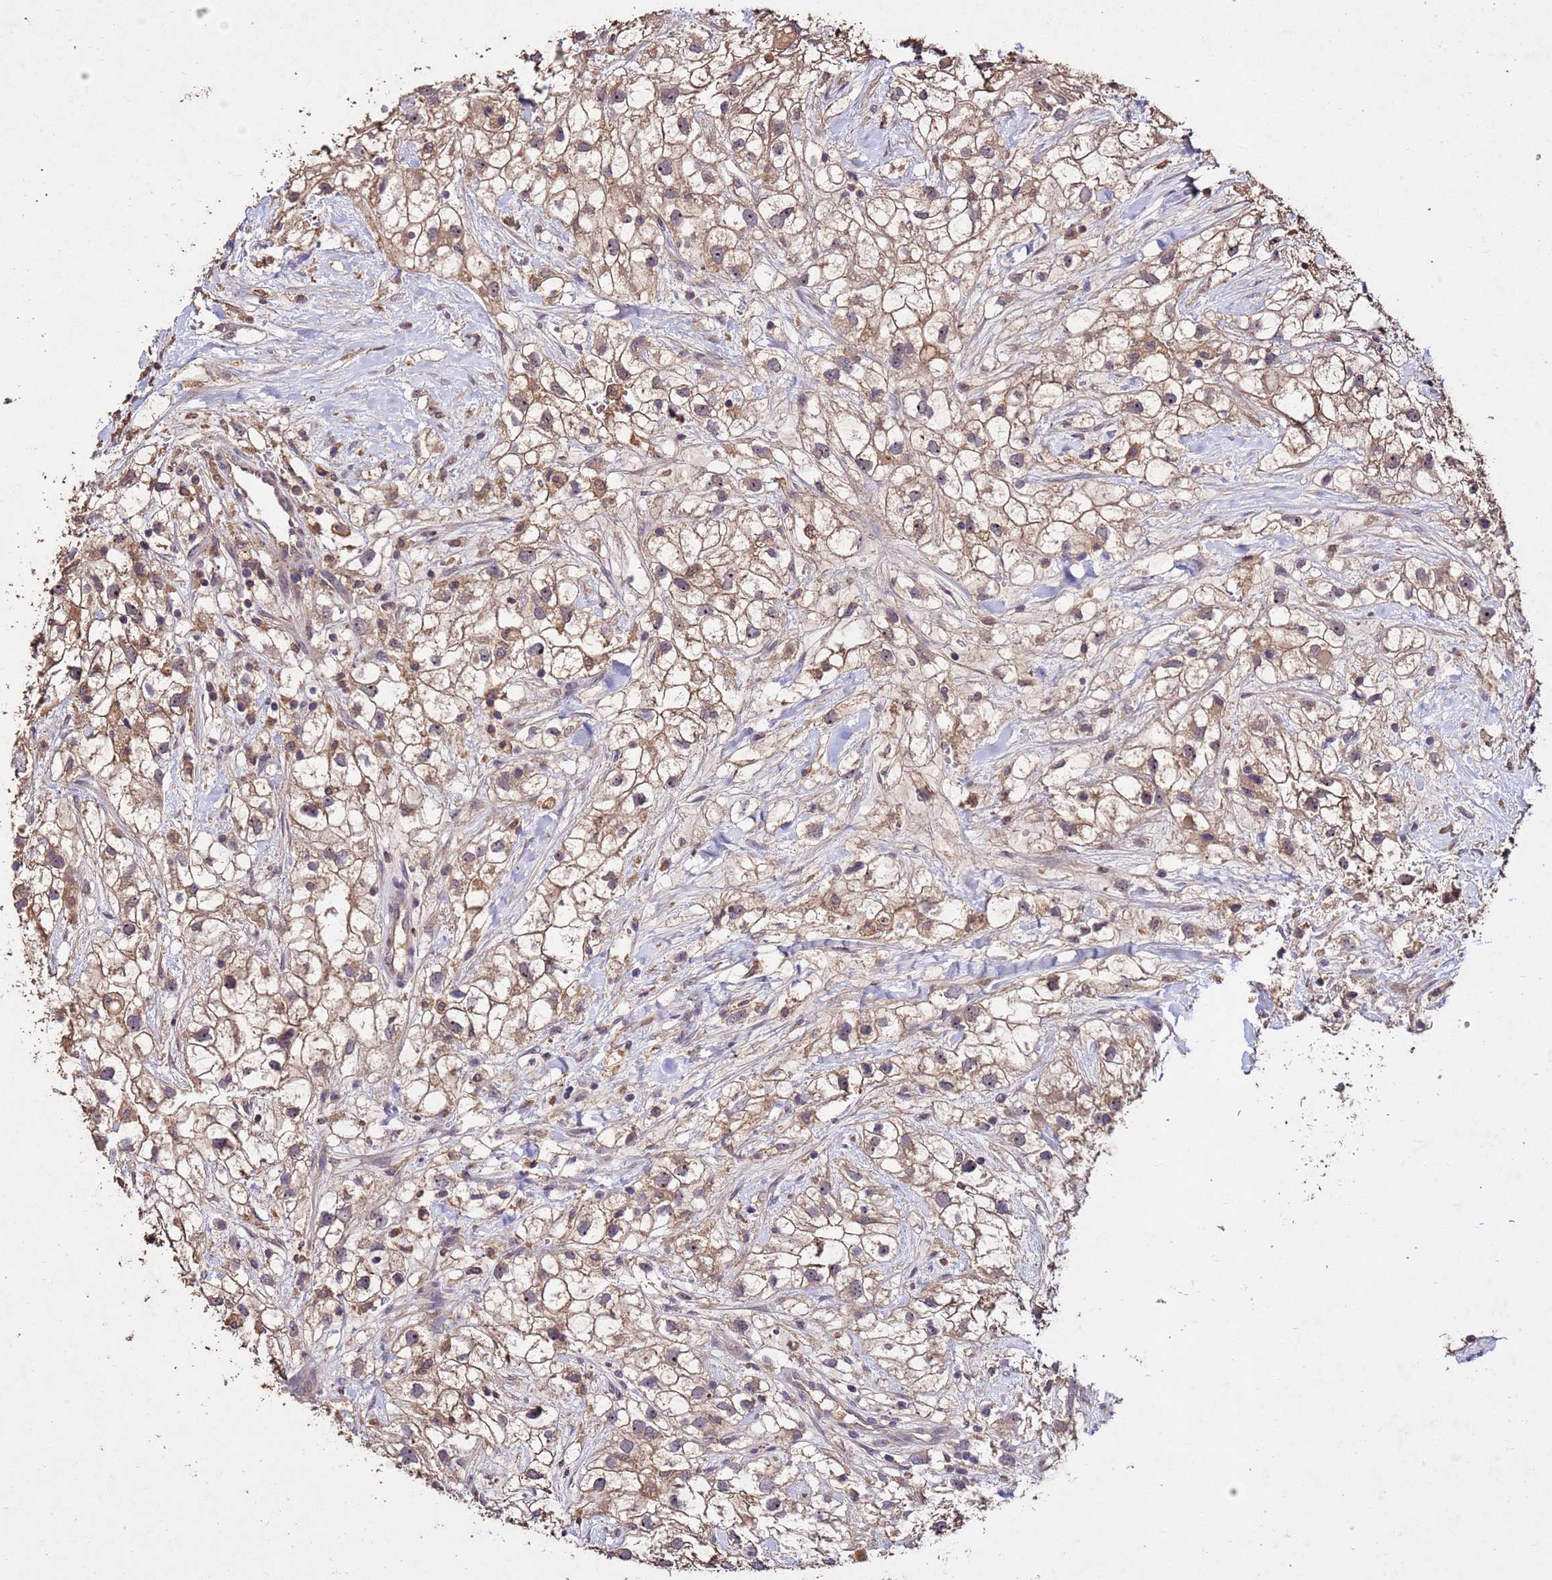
{"staining": {"intensity": "moderate", "quantity": ">75%", "location": "cytoplasmic/membranous"}, "tissue": "renal cancer", "cell_type": "Tumor cells", "image_type": "cancer", "snomed": [{"axis": "morphology", "description": "Adenocarcinoma, NOS"}, {"axis": "topography", "description": "Kidney"}], "caption": "High-magnification brightfield microscopy of renal cancer stained with DAB (3,3'-diaminobenzidine) (brown) and counterstained with hematoxylin (blue). tumor cells exhibit moderate cytoplasmic/membranous expression is identified in approximately>75% of cells. (DAB (3,3'-diaminobenzidine) IHC with brightfield microscopy, high magnification).", "gene": "TOR4A", "patient": {"sex": "male", "age": 59}}